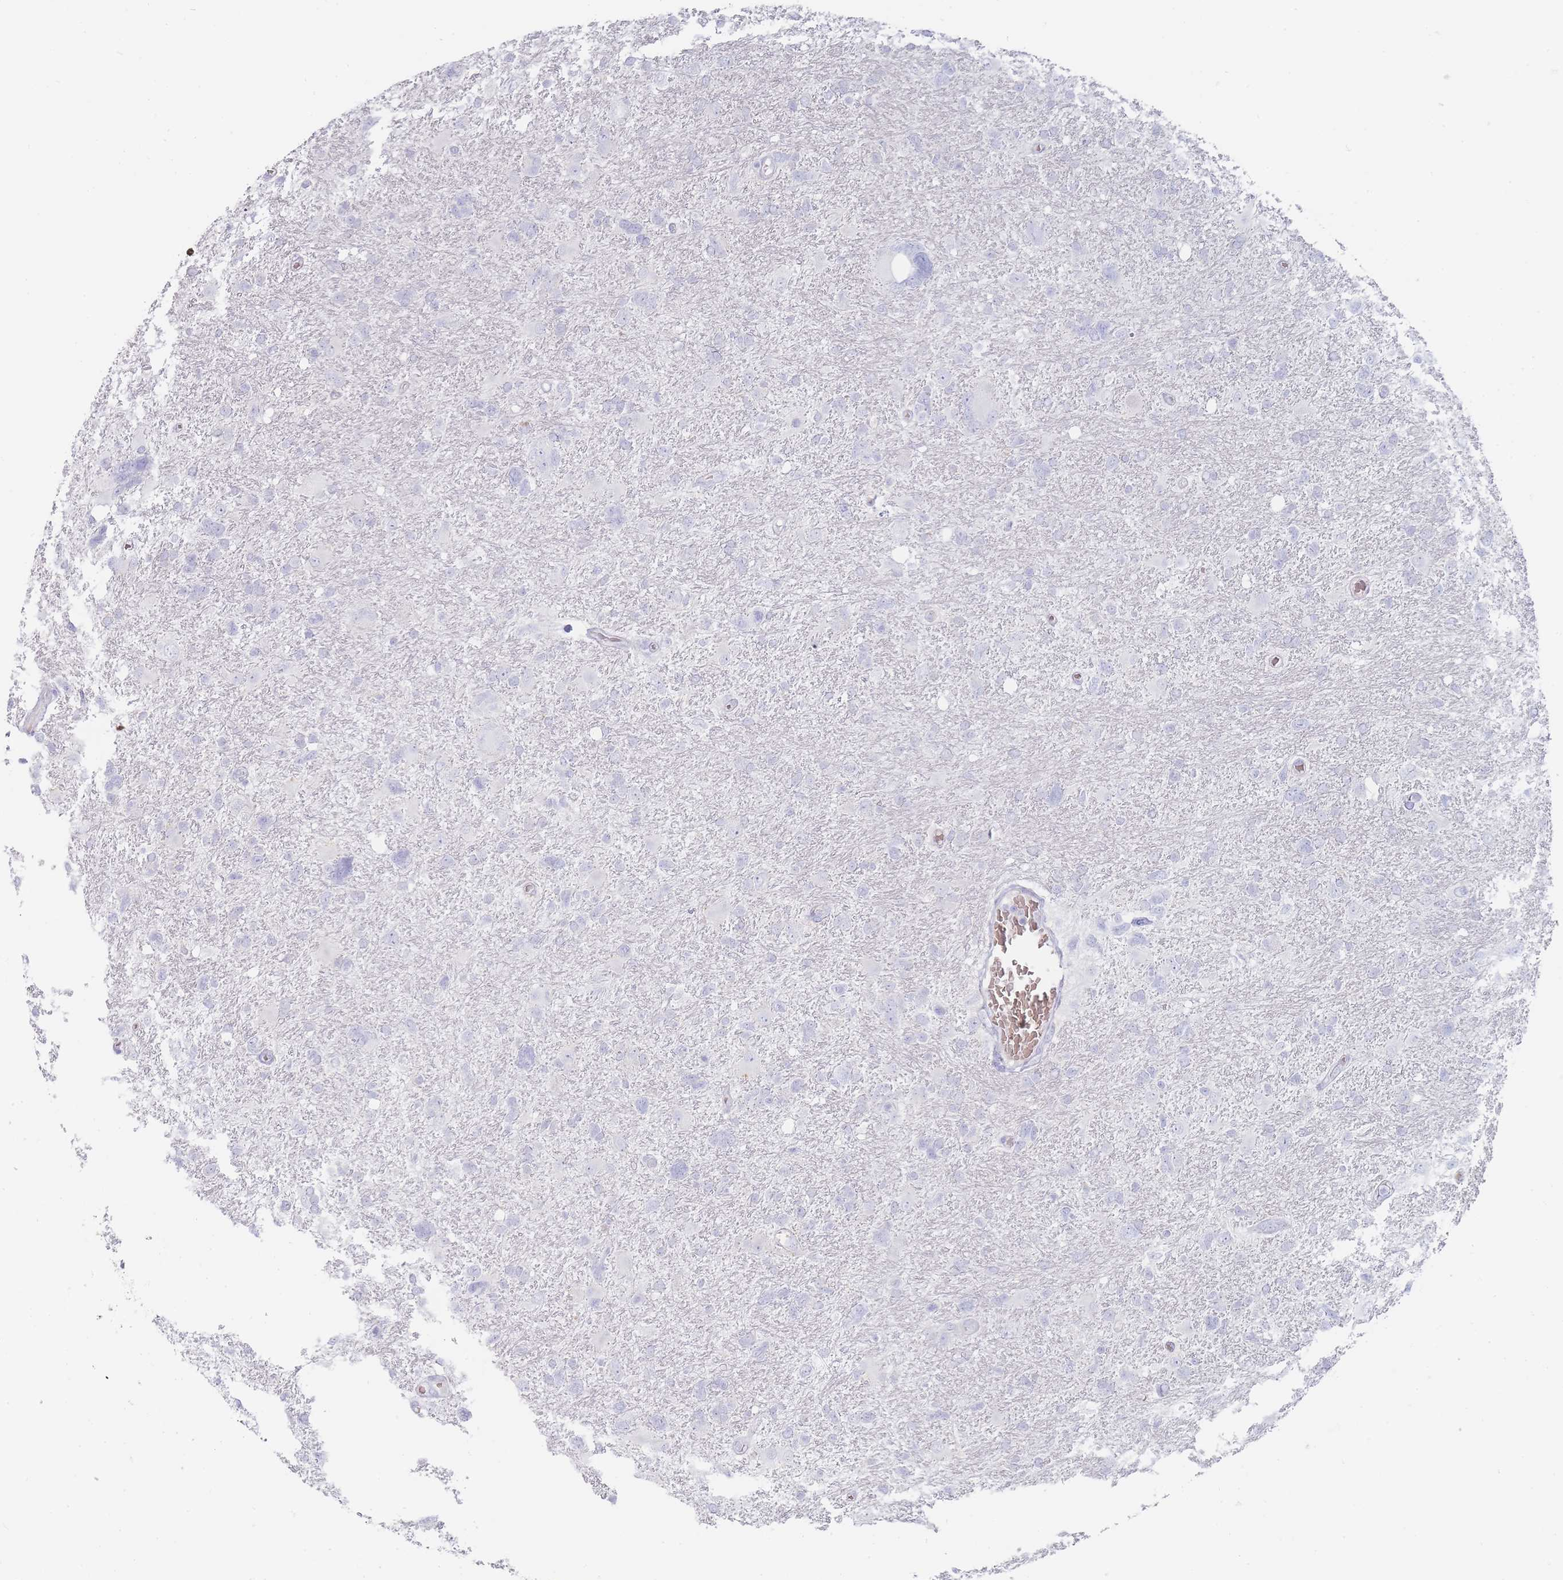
{"staining": {"intensity": "negative", "quantity": "none", "location": "none"}, "tissue": "glioma", "cell_type": "Tumor cells", "image_type": "cancer", "snomed": [{"axis": "morphology", "description": "Glioma, malignant, High grade"}, {"axis": "topography", "description": "Brain"}], "caption": "Malignant glioma (high-grade) stained for a protein using immunohistochemistry (IHC) reveals no staining tumor cells.", "gene": "HBG2", "patient": {"sex": "male", "age": 61}}